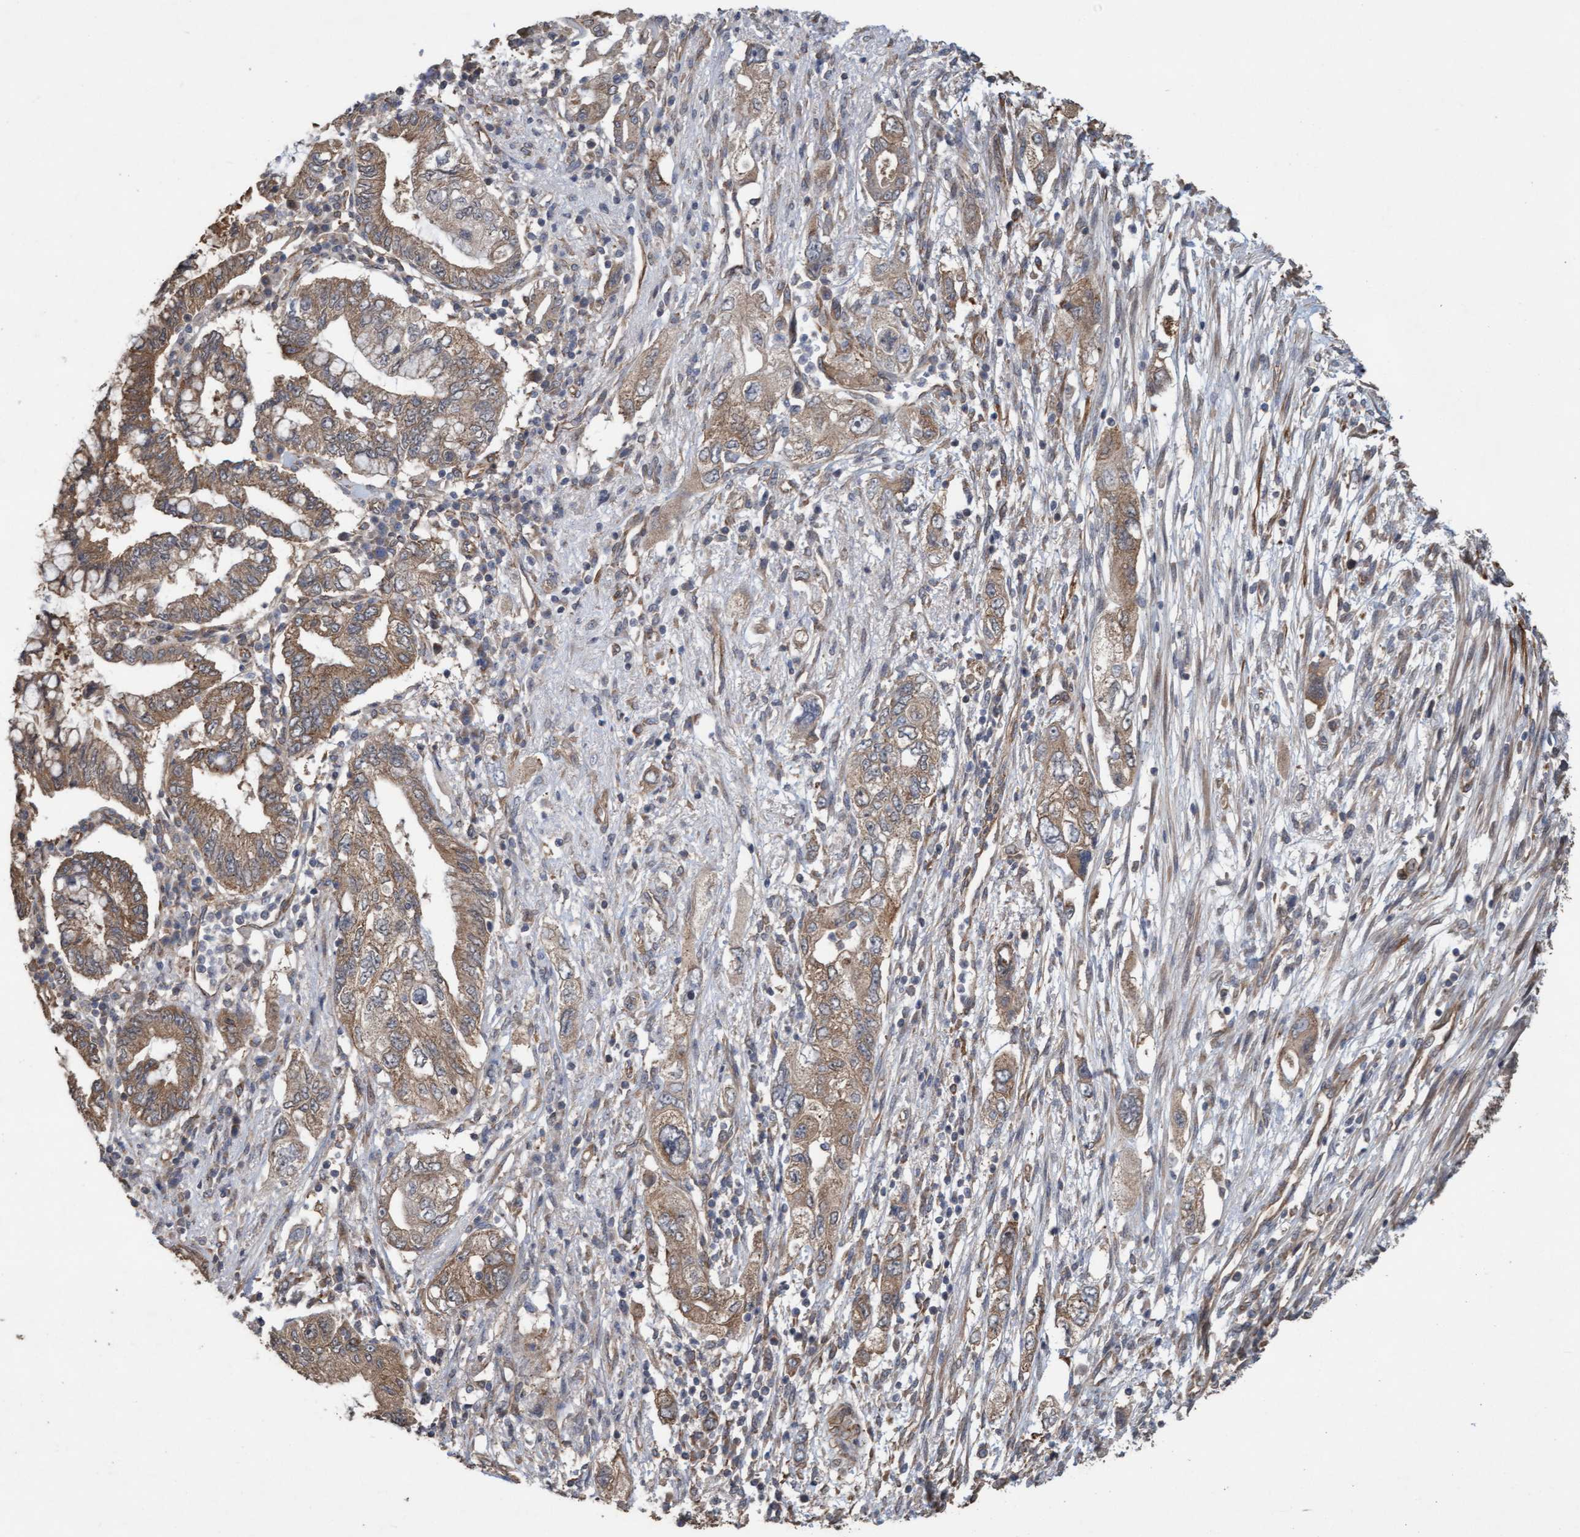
{"staining": {"intensity": "moderate", "quantity": ">75%", "location": "cytoplasmic/membranous"}, "tissue": "pancreatic cancer", "cell_type": "Tumor cells", "image_type": "cancer", "snomed": [{"axis": "morphology", "description": "Adenocarcinoma, NOS"}, {"axis": "topography", "description": "Pancreas"}], "caption": "Adenocarcinoma (pancreatic) was stained to show a protein in brown. There is medium levels of moderate cytoplasmic/membranous positivity in about >75% of tumor cells. (DAB IHC, brown staining for protein, blue staining for nuclei).", "gene": "CDC42EP4", "patient": {"sex": "female", "age": 73}}